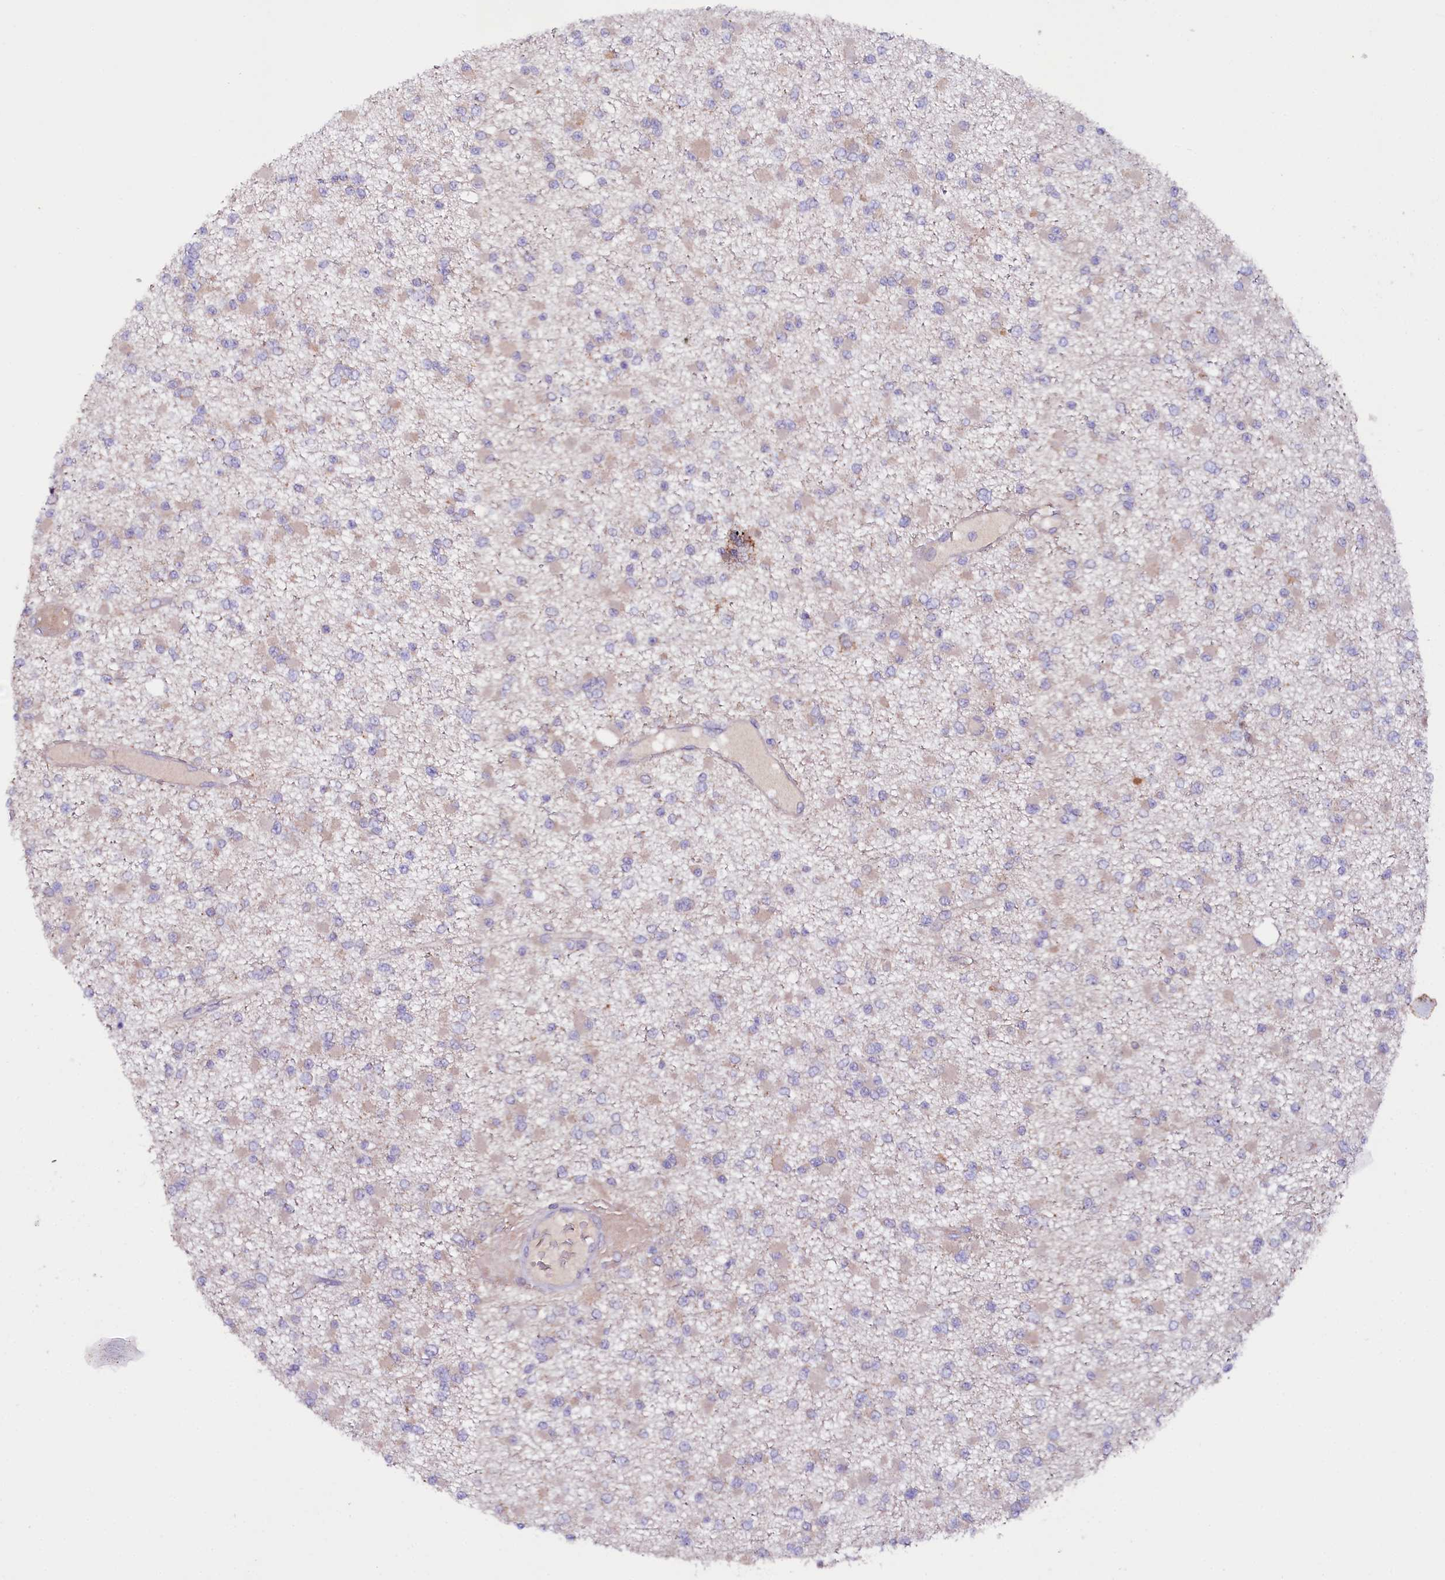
{"staining": {"intensity": "negative", "quantity": "none", "location": "none"}, "tissue": "glioma", "cell_type": "Tumor cells", "image_type": "cancer", "snomed": [{"axis": "morphology", "description": "Glioma, malignant, Low grade"}, {"axis": "topography", "description": "Brain"}], "caption": "Immunohistochemistry (IHC) photomicrograph of human low-grade glioma (malignant) stained for a protein (brown), which exhibits no expression in tumor cells.", "gene": "ZNF45", "patient": {"sex": "female", "age": 22}}